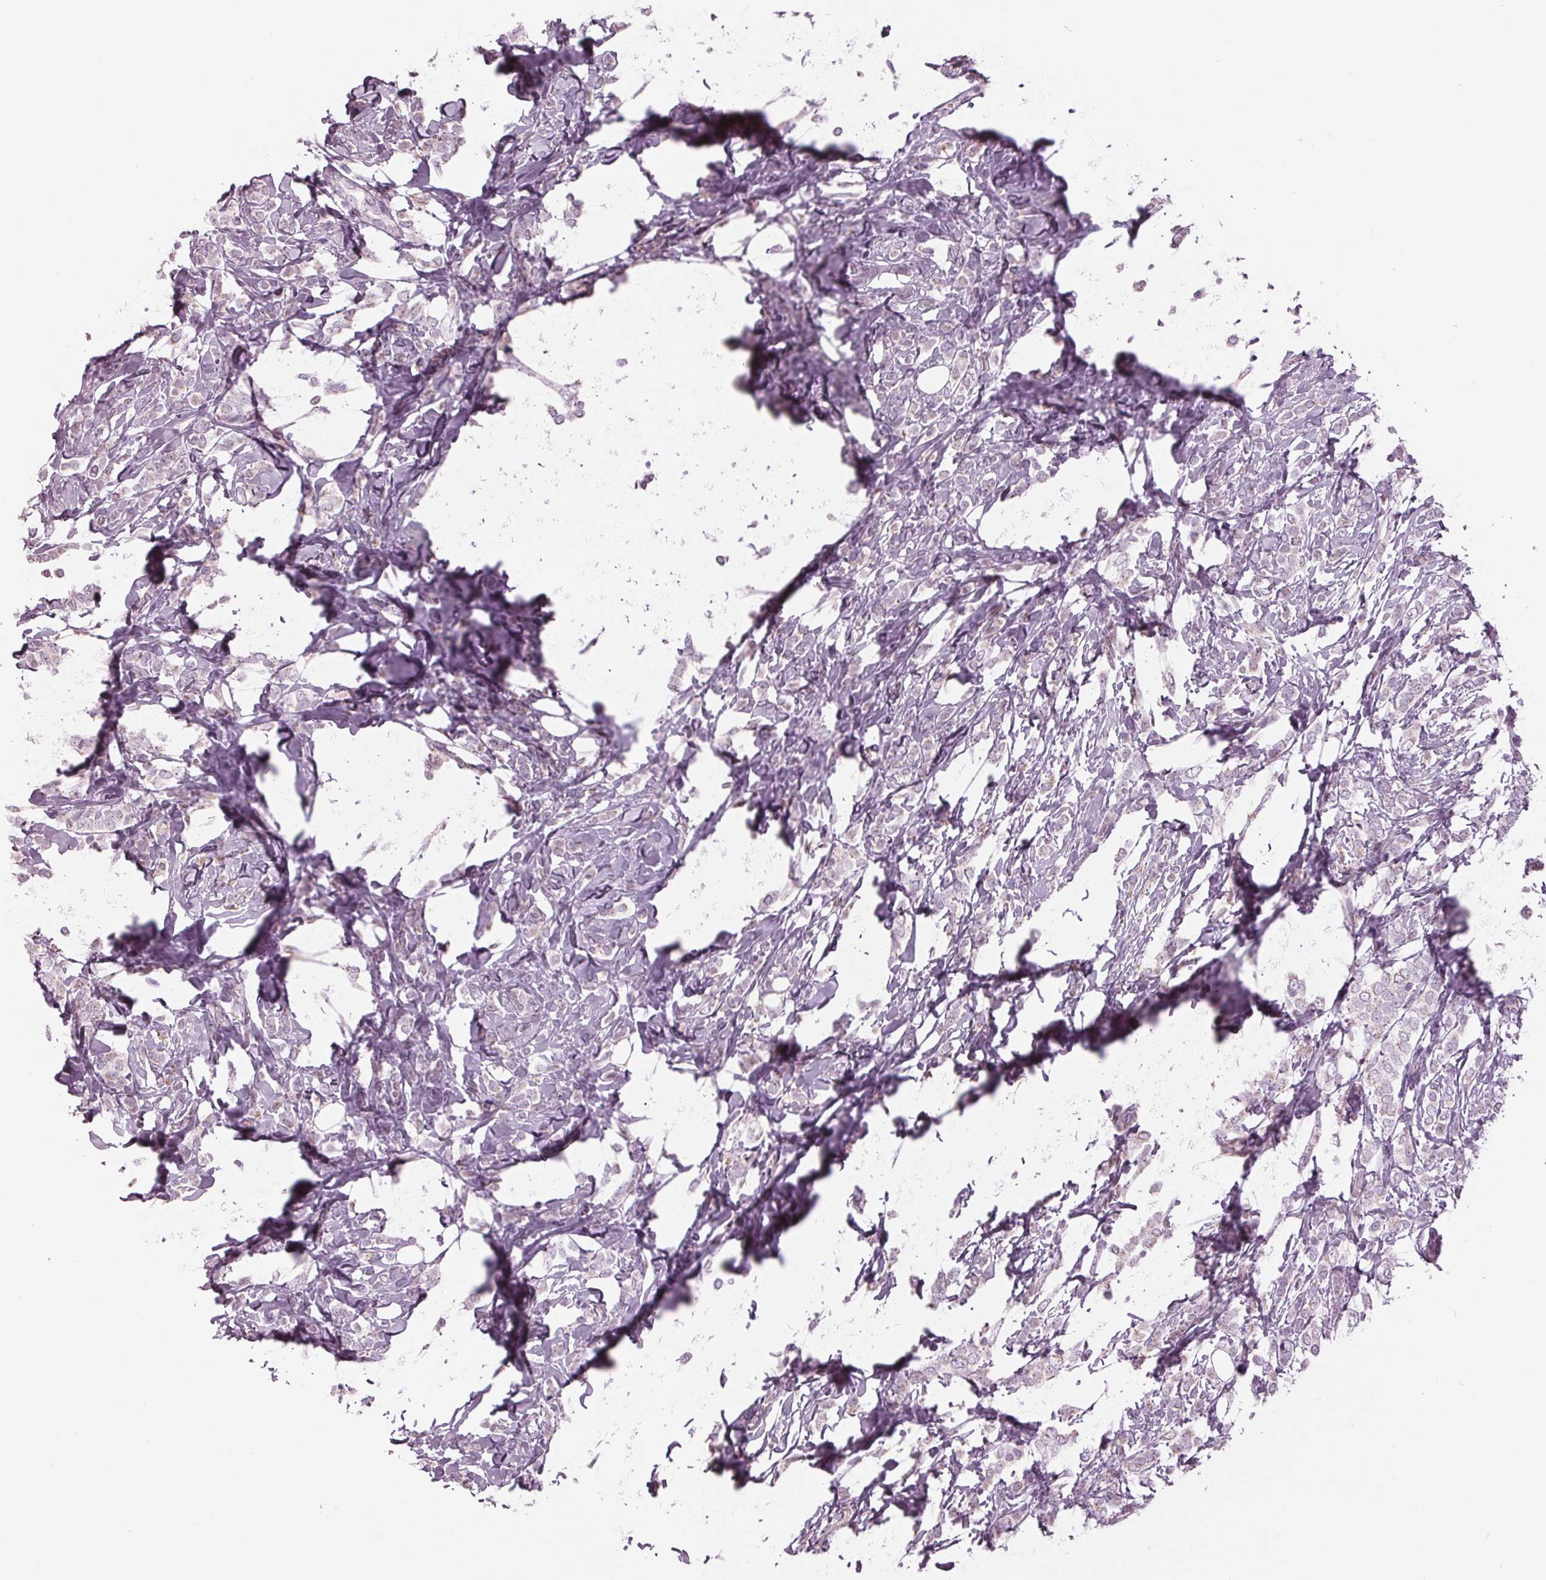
{"staining": {"intensity": "negative", "quantity": "none", "location": "none"}, "tissue": "breast cancer", "cell_type": "Tumor cells", "image_type": "cancer", "snomed": [{"axis": "morphology", "description": "Lobular carcinoma"}, {"axis": "topography", "description": "Breast"}], "caption": "Immunohistochemical staining of breast lobular carcinoma reveals no significant staining in tumor cells. Brightfield microscopy of immunohistochemistry (IHC) stained with DAB (brown) and hematoxylin (blue), captured at high magnification.", "gene": "SAMD4A", "patient": {"sex": "female", "age": 49}}